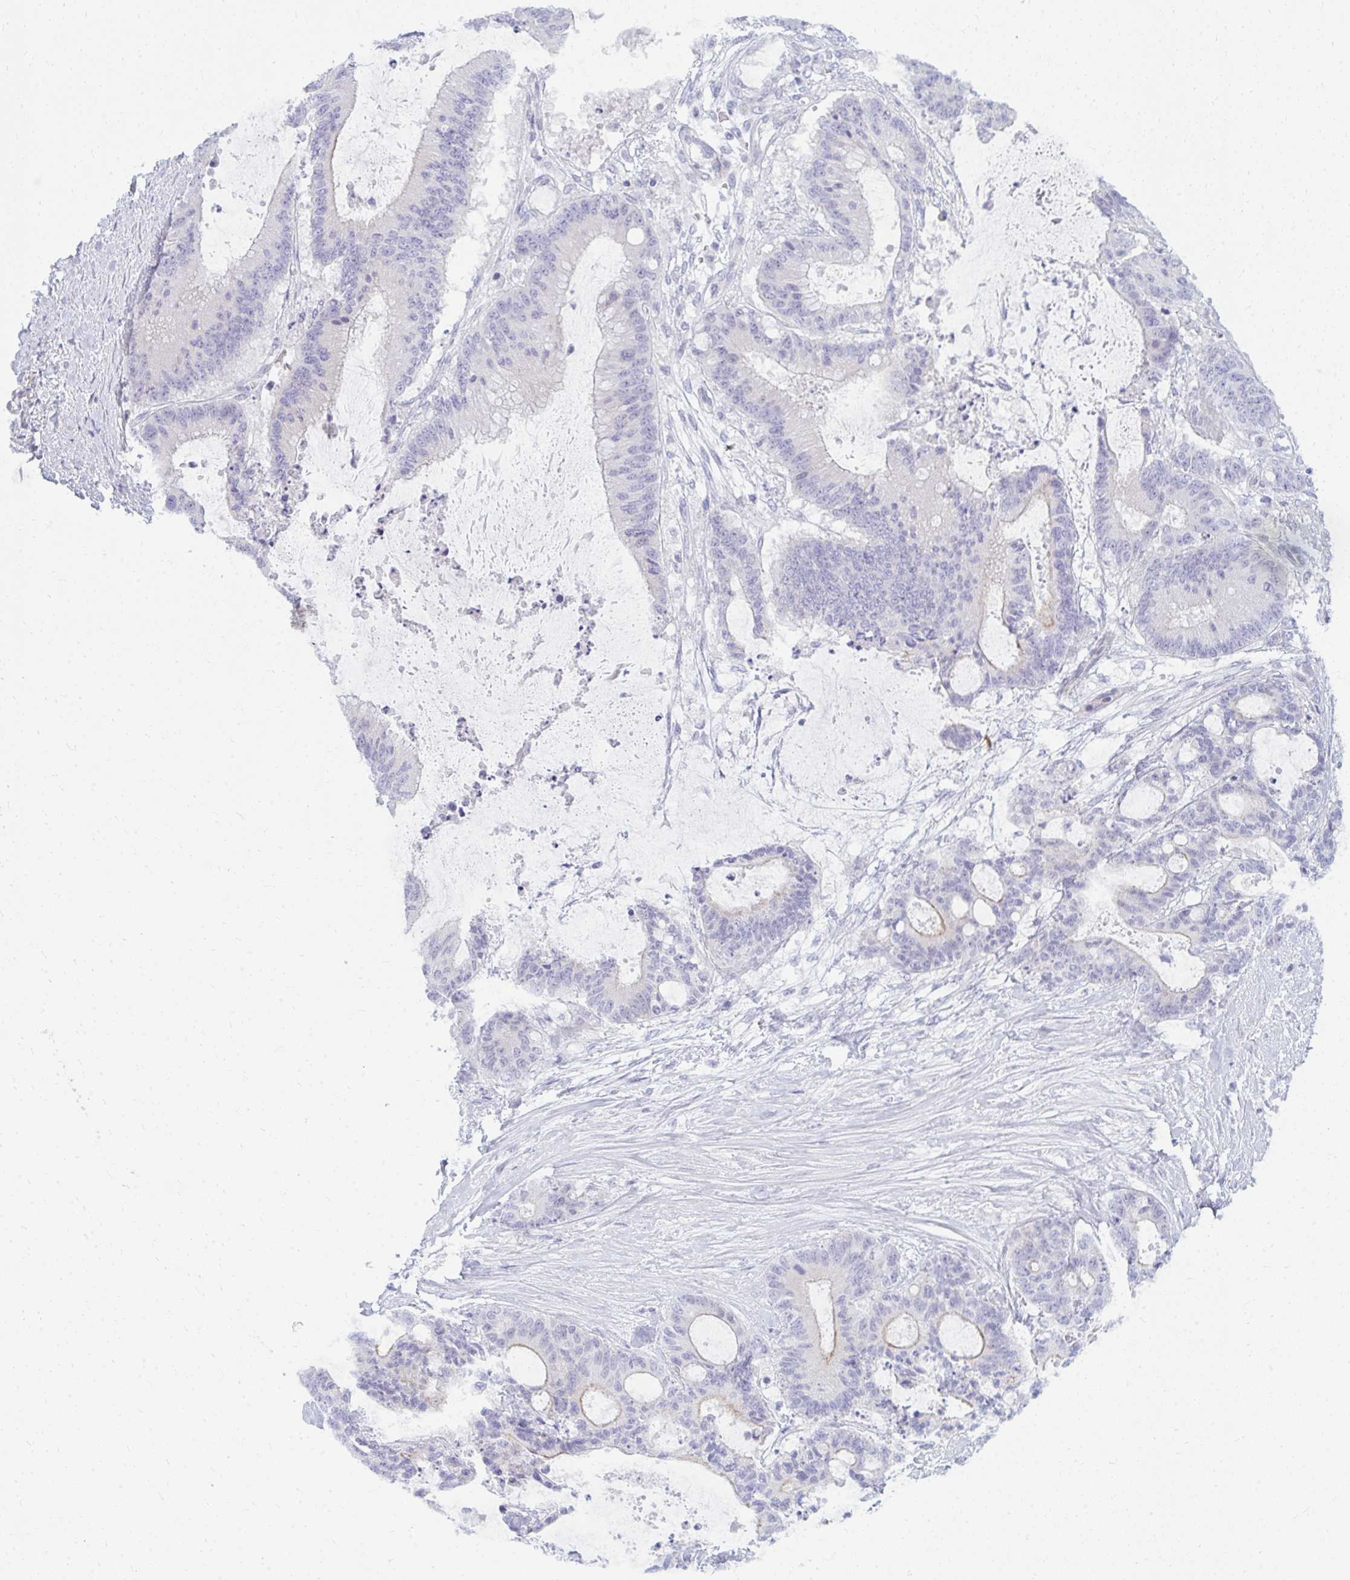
{"staining": {"intensity": "negative", "quantity": "none", "location": "none"}, "tissue": "liver cancer", "cell_type": "Tumor cells", "image_type": "cancer", "snomed": [{"axis": "morphology", "description": "Normal tissue, NOS"}, {"axis": "morphology", "description": "Cholangiocarcinoma"}, {"axis": "topography", "description": "Liver"}, {"axis": "topography", "description": "Peripheral nerve tissue"}], "caption": "High magnification brightfield microscopy of liver cancer (cholangiocarcinoma) stained with DAB (3,3'-diaminobenzidine) (brown) and counterstained with hematoxylin (blue): tumor cells show no significant staining.", "gene": "TSPEAR", "patient": {"sex": "female", "age": 73}}